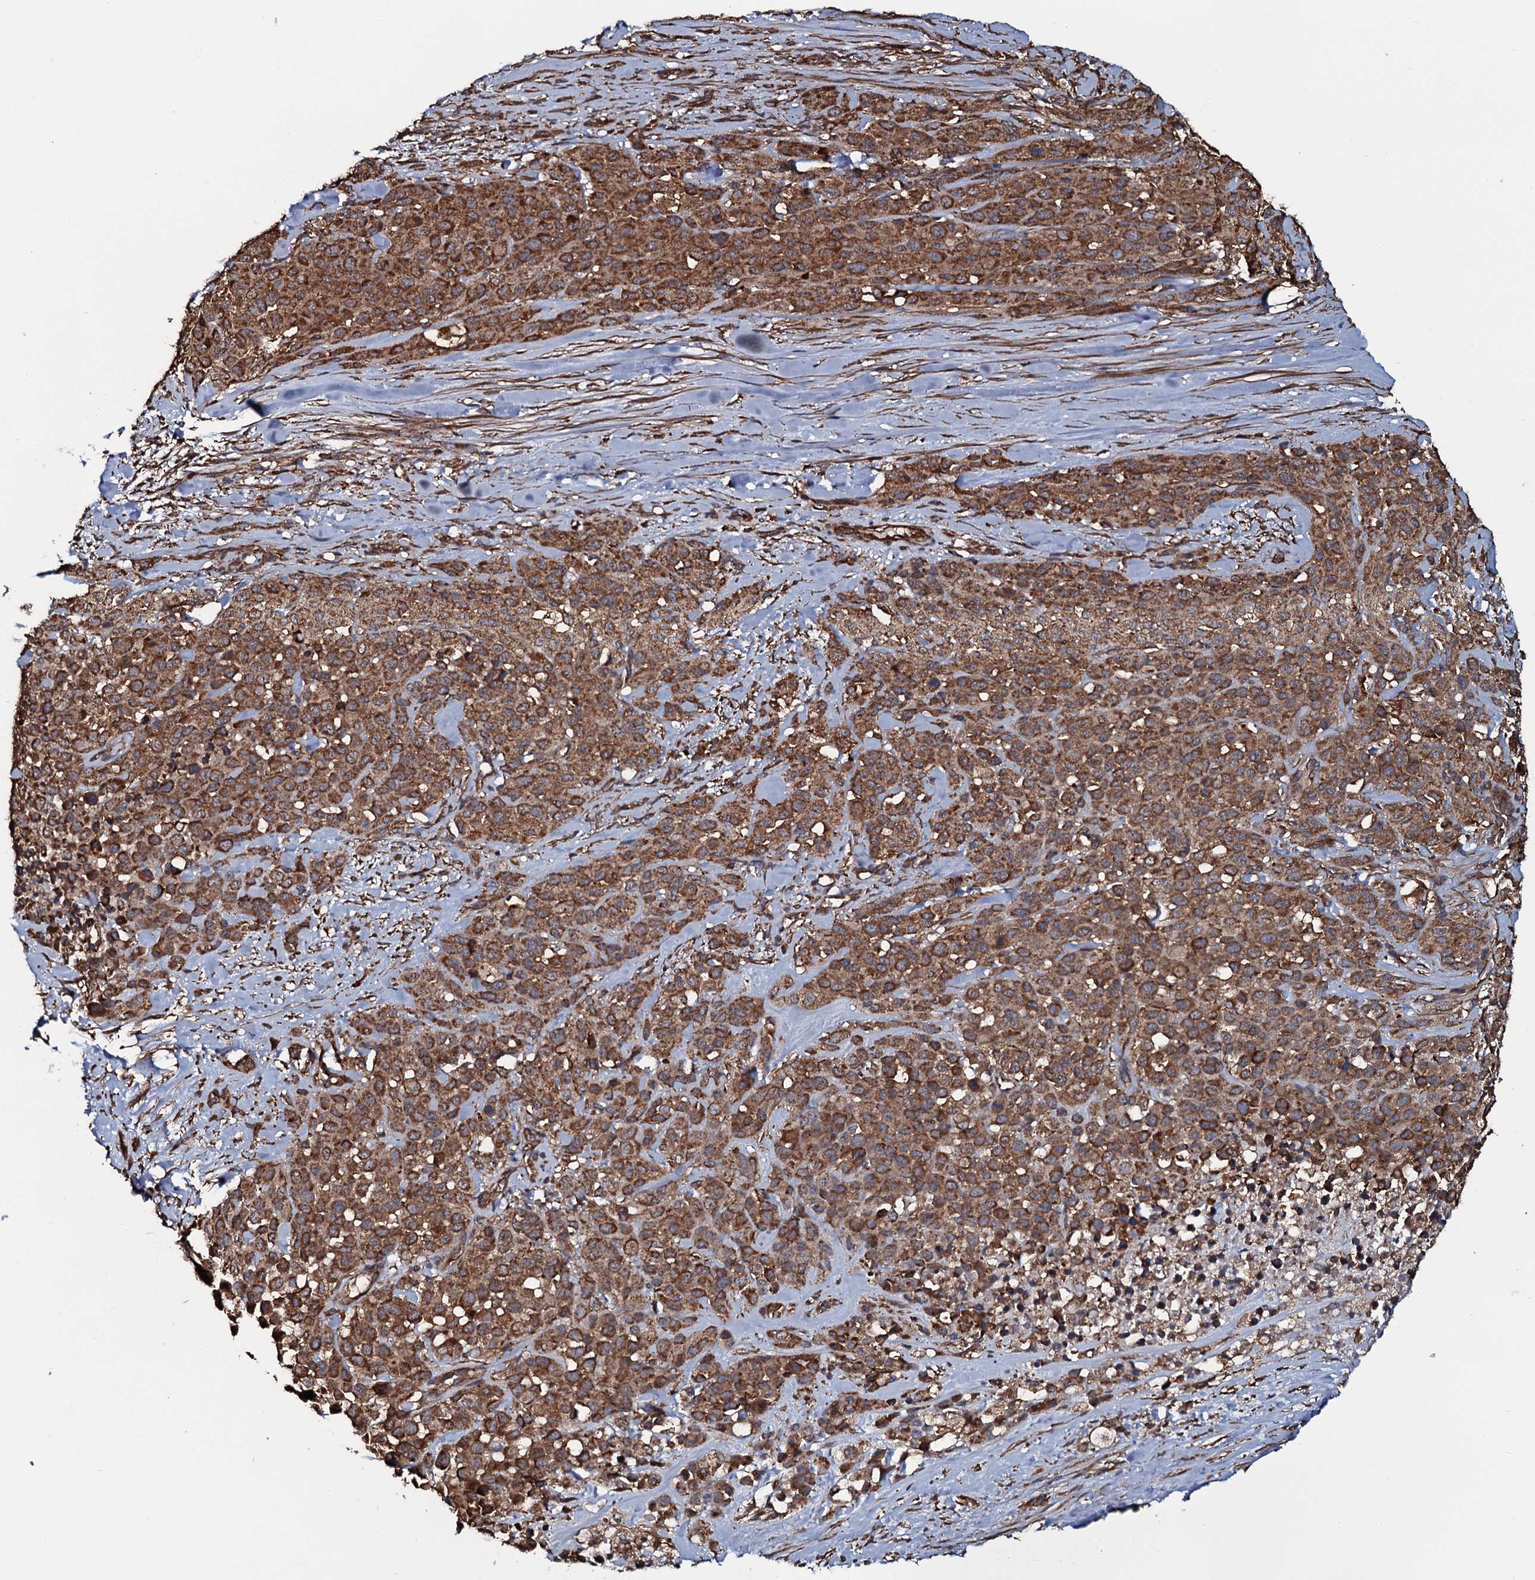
{"staining": {"intensity": "moderate", "quantity": ">75%", "location": "cytoplasmic/membranous"}, "tissue": "melanoma", "cell_type": "Tumor cells", "image_type": "cancer", "snomed": [{"axis": "morphology", "description": "Malignant melanoma, Metastatic site"}, {"axis": "topography", "description": "Skin"}], "caption": "Malignant melanoma (metastatic site) stained with immunohistochemistry shows moderate cytoplasmic/membranous staining in about >75% of tumor cells.", "gene": "VWA8", "patient": {"sex": "female", "age": 81}}